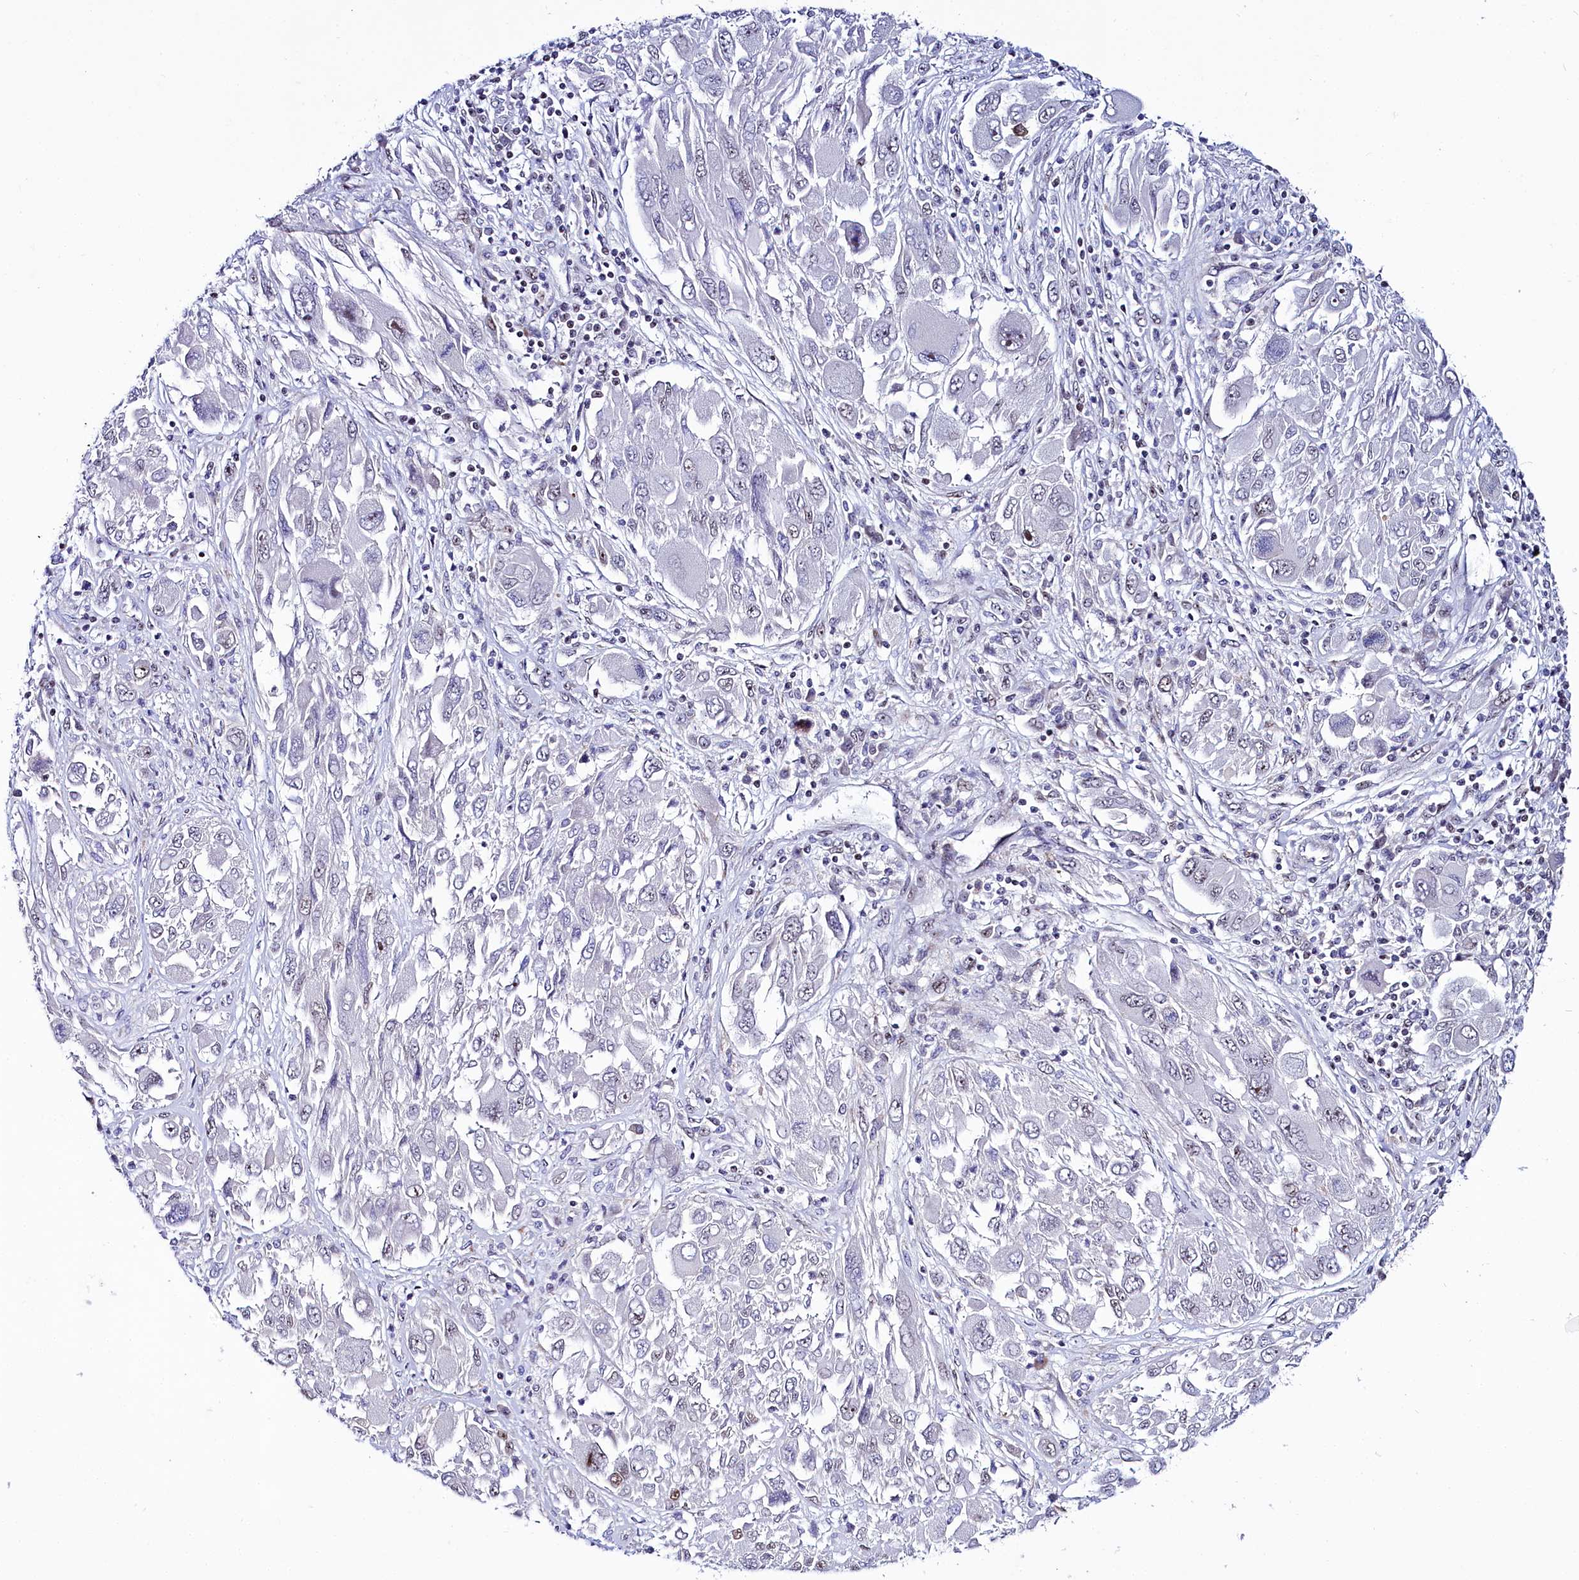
{"staining": {"intensity": "negative", "quantity": "none", "location": "none"}, "tissue": "melanoma", "cell_type": "Tumor cells", "image_type": "cancer", "snomed": [{"axis": "morphology", "description": "Malignant melanoma, NOS"}, {"axis": "topography", "description": "Skin"}], "caption": "DAB immunohistochemical staining of human melanoma shows no significant expression in tumor cells.", "gene": "TCOF1", "patient": {"sex": "female", "age": 91}}